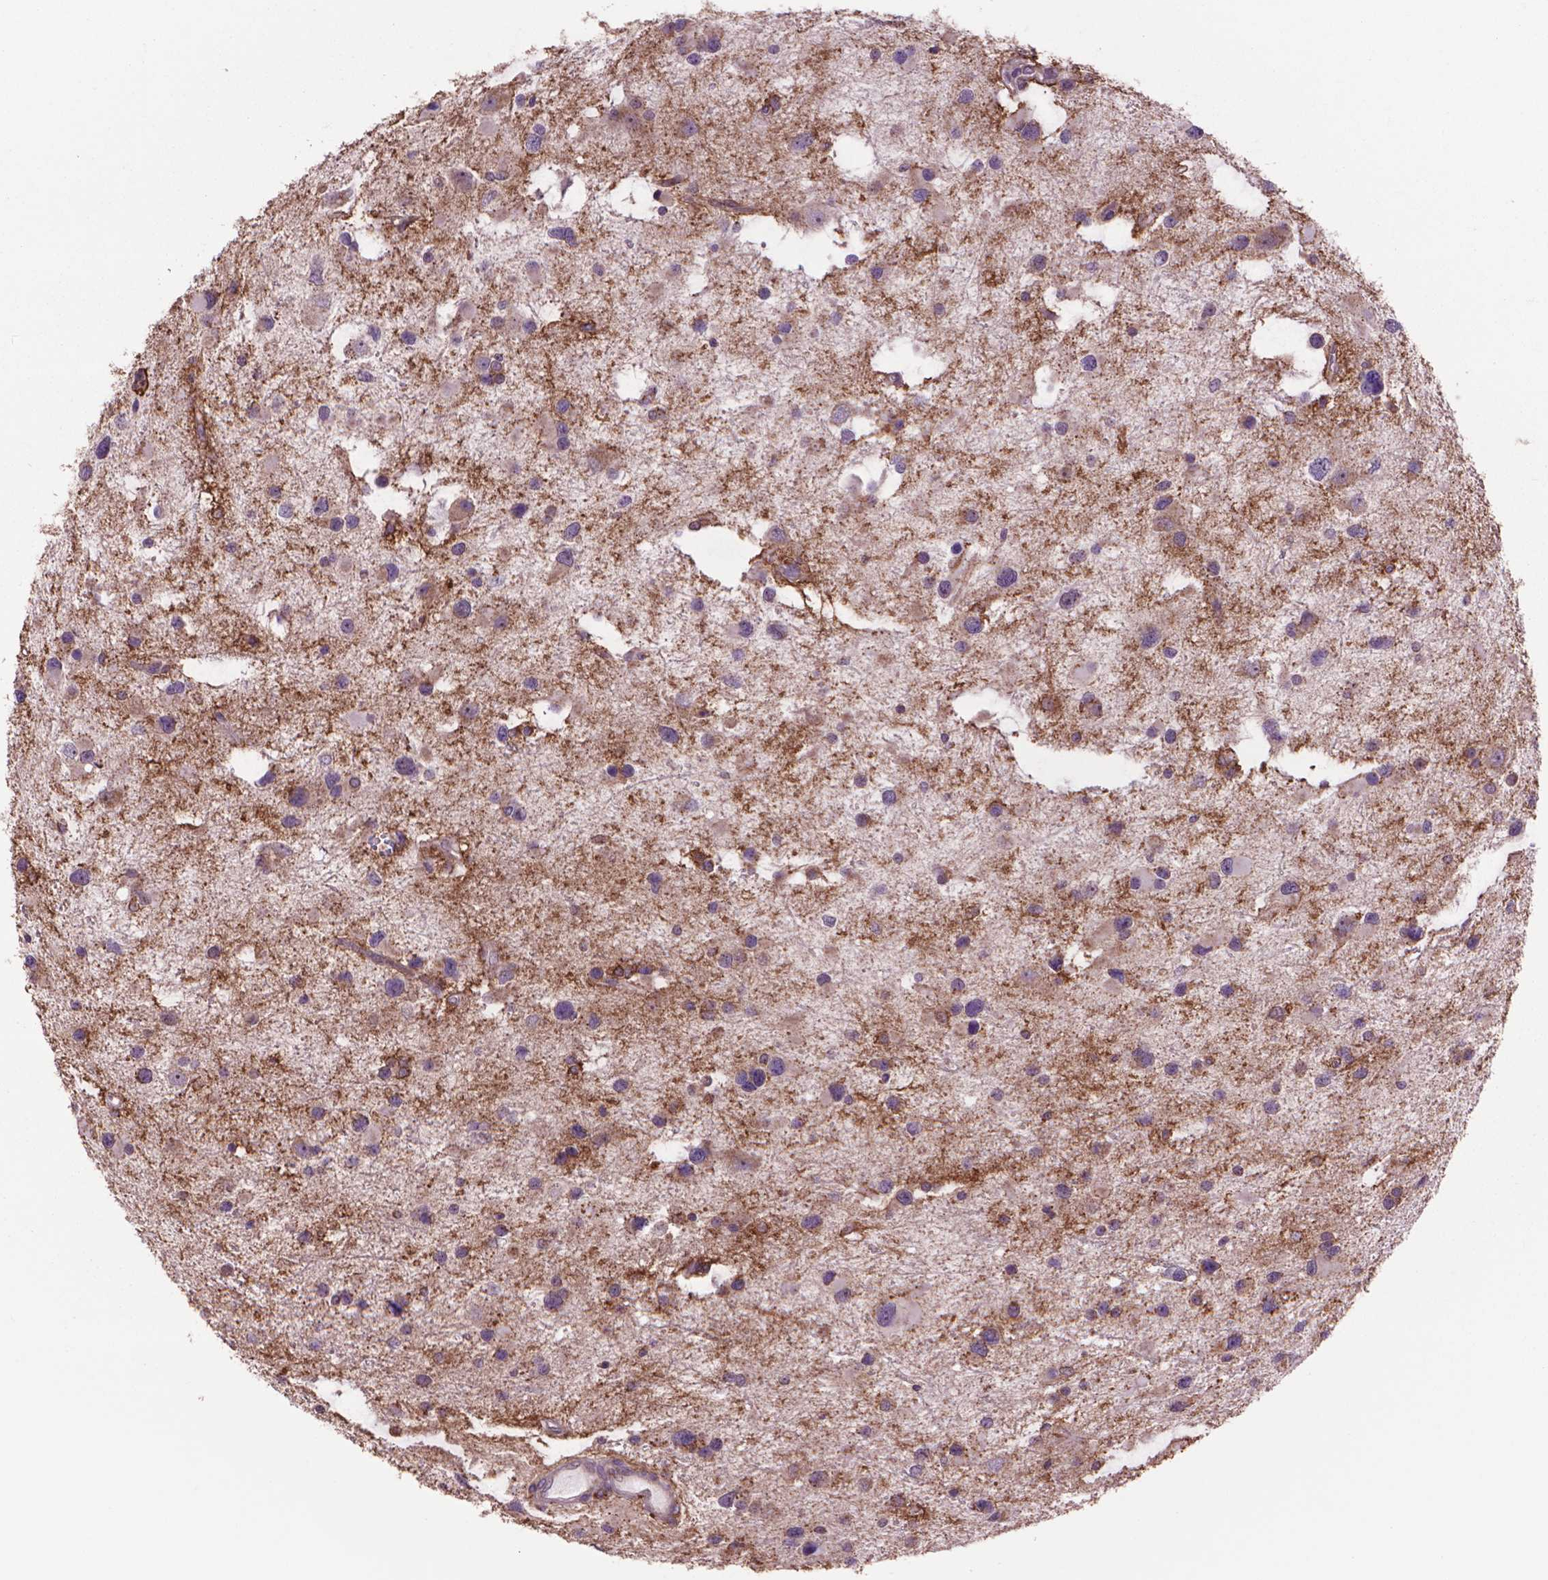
{"staining": {"intensity": "moderate", "quantity": "<25%", "location": "cytoplasmic/membranous"}, "tissue": "glioma", "cell_type": "Tumor cells", "image_type": "cancer", "snomed": [{"axis": "morphology", "description": "Glioma, malignant, Low grade"}, {"axis": "topography", "description": "Brain"}], "caption": "DAB (3,3'-diaminobenzidine) immunohistochemical staining of glioma demonstrates moderate cytoplasmic/membranous protein positivity in approximately <25% of tumor cells.", "gene": "GLB1", "patient": {"sex": "female", "age": 32}}